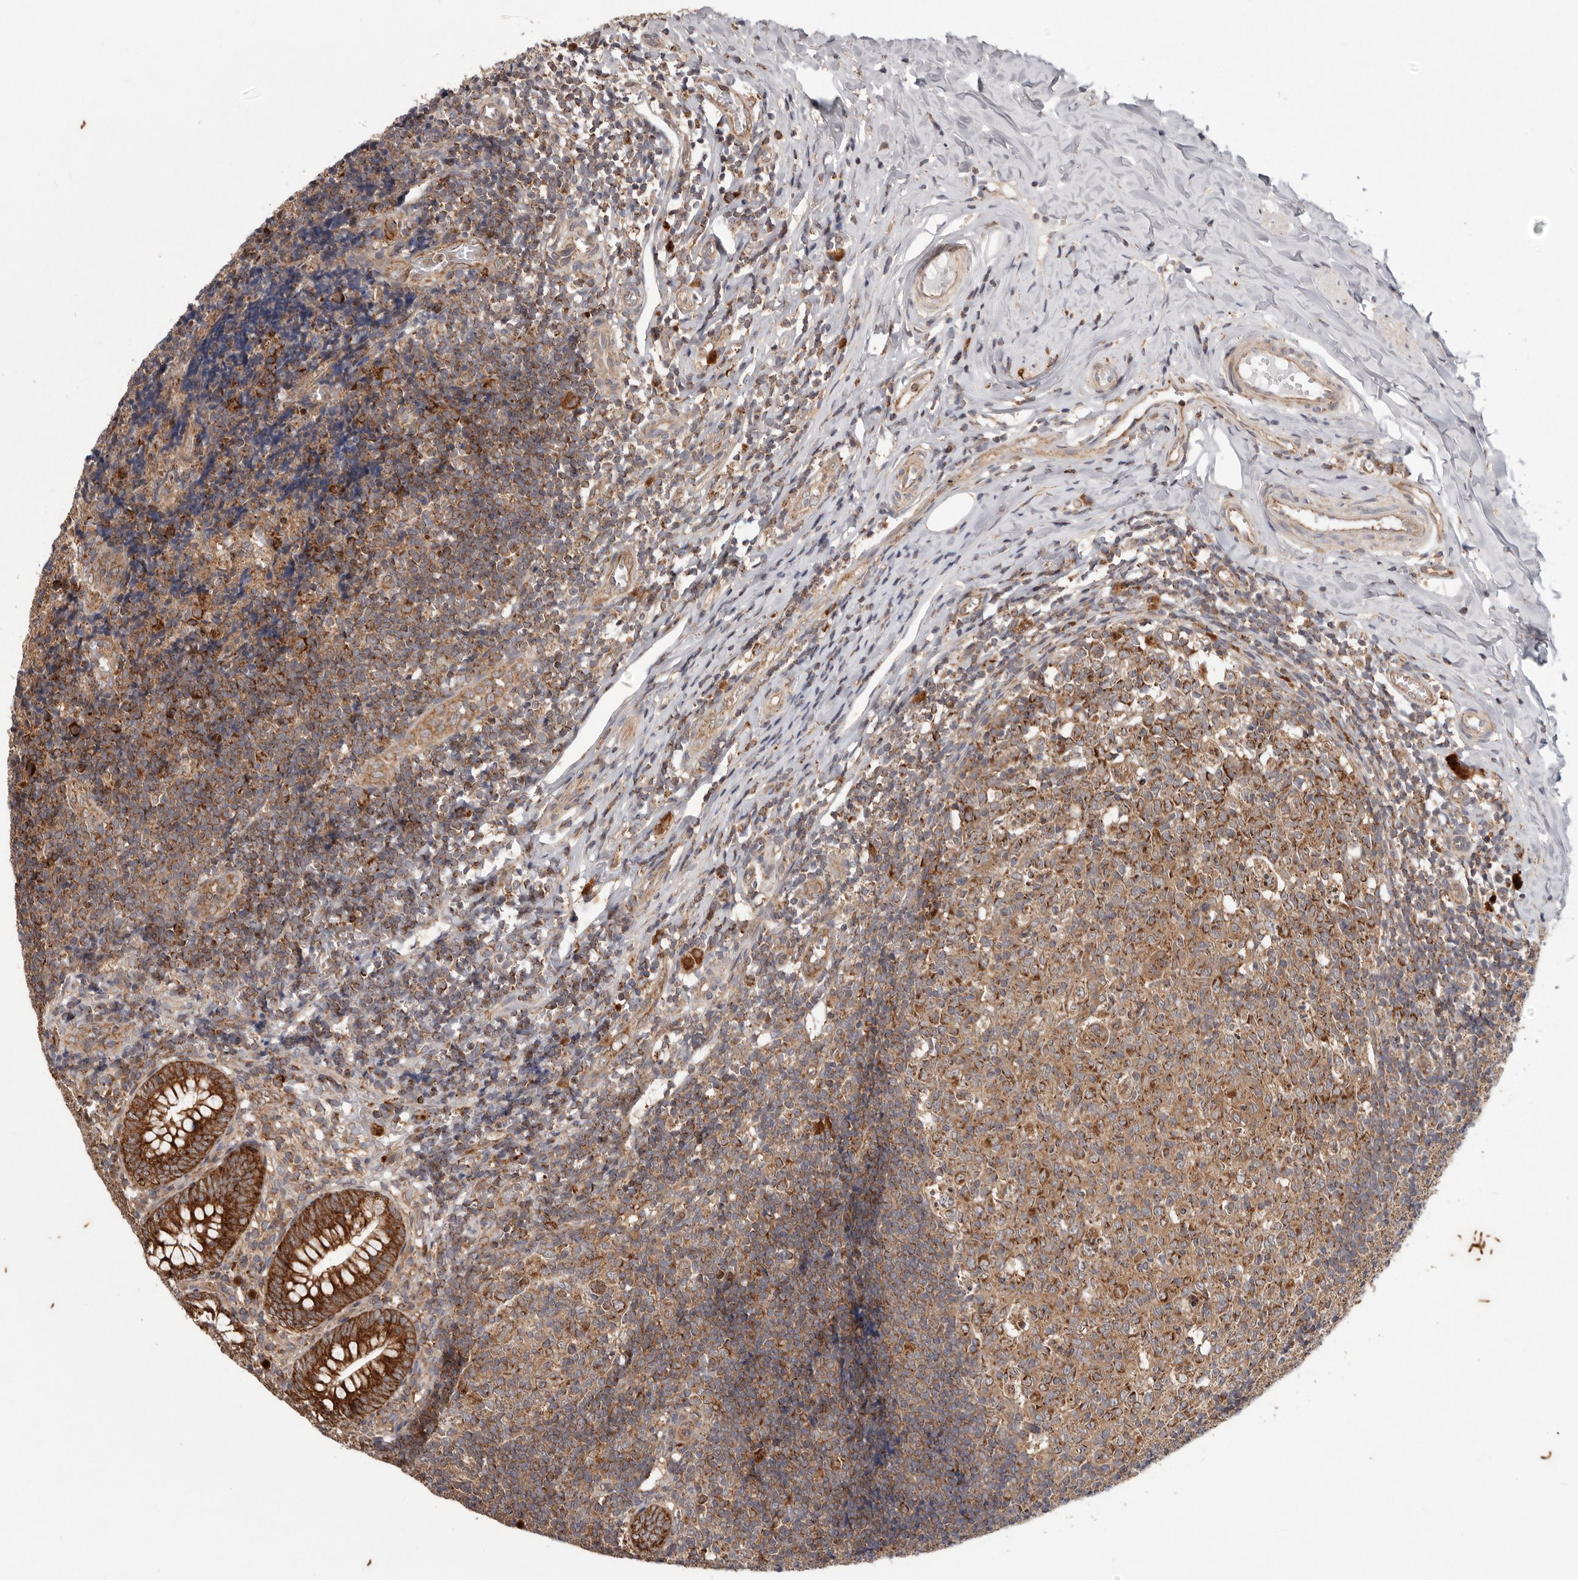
{"staining": {"intensity": "strong", "quantity": ">75%", "location": "cytoplasmic/membranous"}, "tissue": "appendix", "cell_type": "Glandular cells", "image_type": "normal", "snomed": [{"axis": "morphology", "description": "Normal tissue, NOS"}, {"axis": "topography", "description": "Appendix"}], "caption": "This histopathology image shows immunohistochemistry staining of benign appendix, with high strong cytoplasmic/membranous expression in about >75% of glandular cells.", "gene": "MRPS10", "patient": {"sex": "male", "age": 8}}